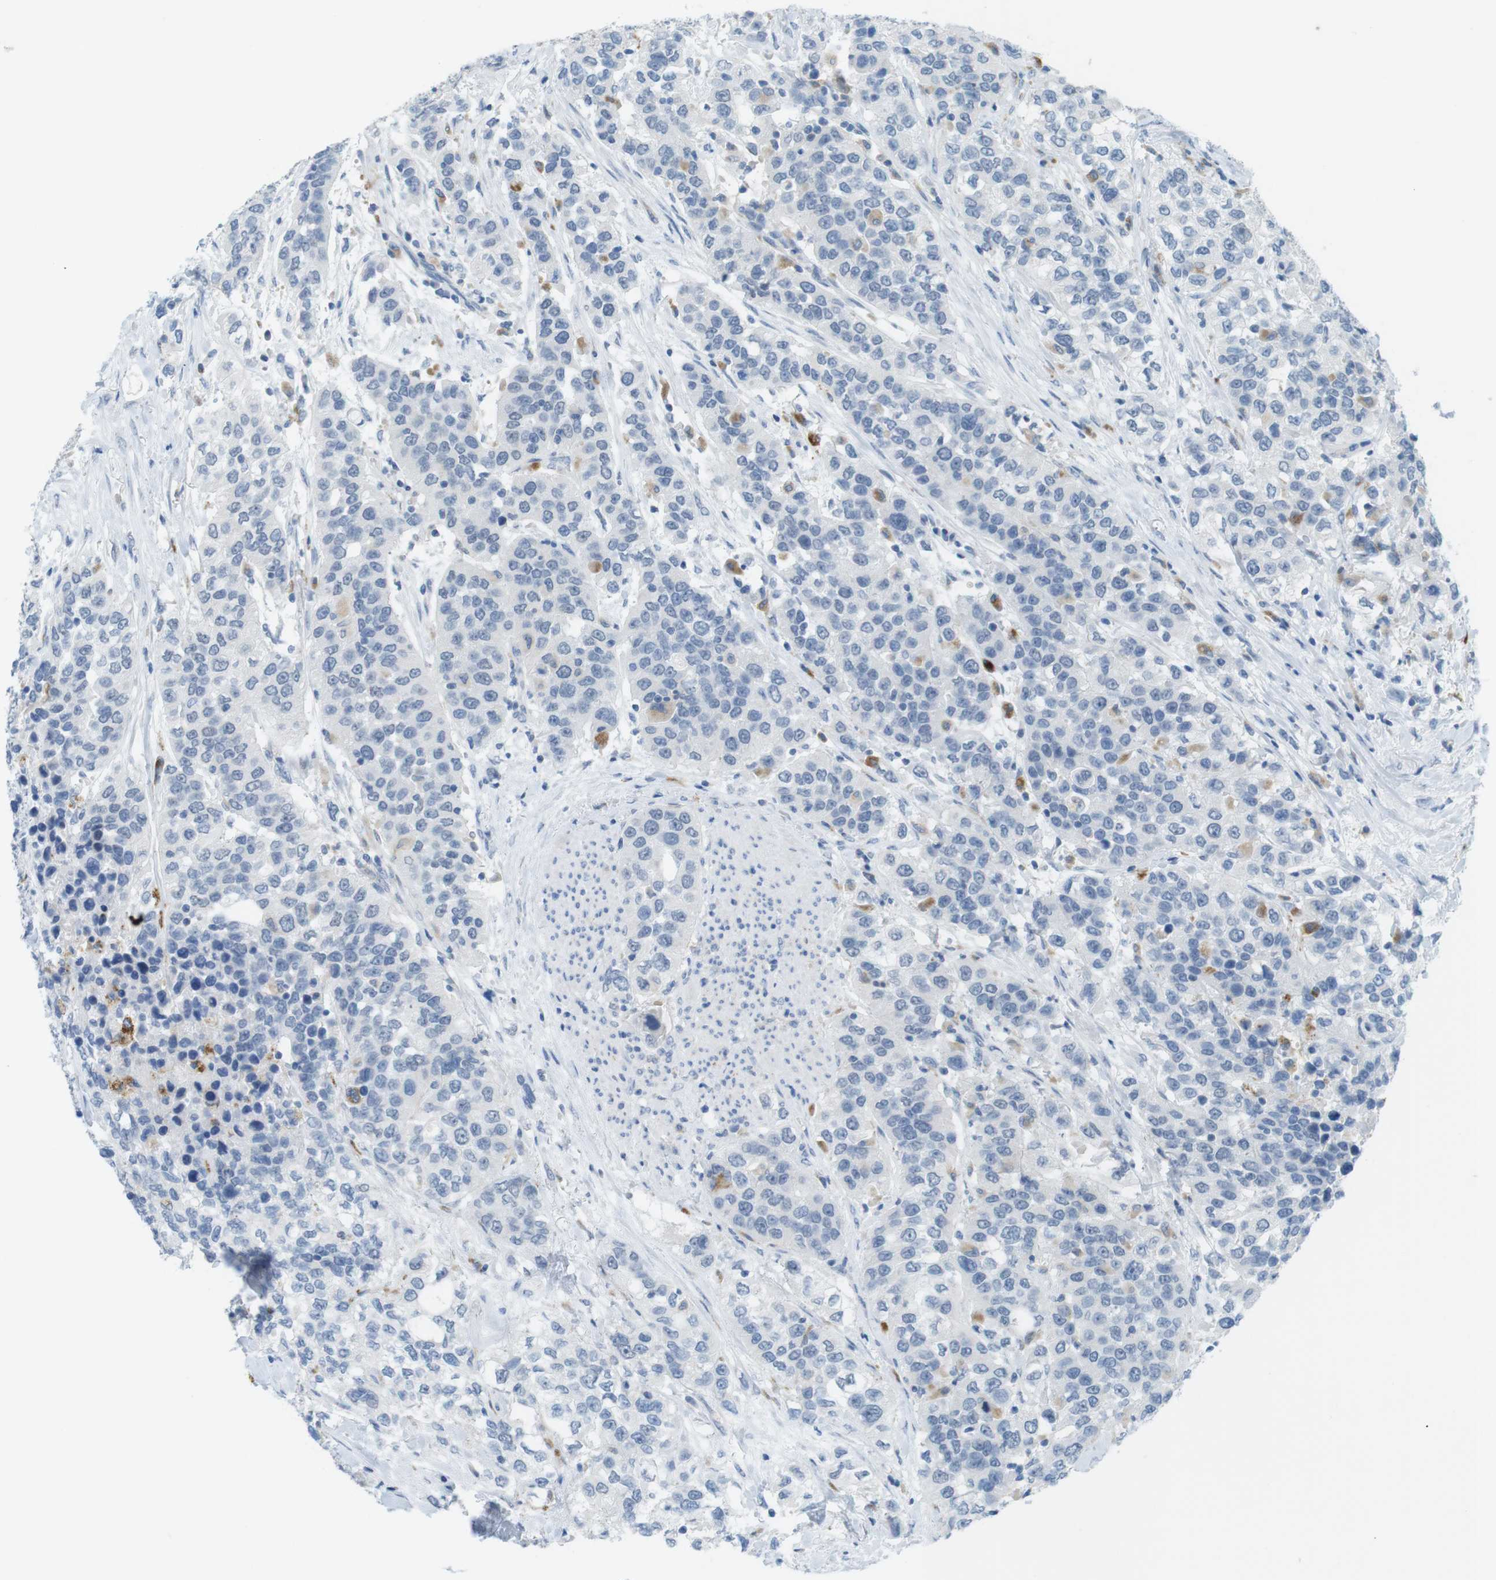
{"staining": {"intensity": "negative", "quantity": "none", "location": "none"}, "tissue": "urothelial cancer", "cell_type": "Tumor cells", "image_type": "cancer", "snomed": [{"axis": "morphology", "description": "Urothelial carcinoma, High grade"}, {"axis": "topography", "description": "Urinary bladder"}], "caption": "DAB (3,3'-diaminobenzidine) immunohistochemical staining of urothelial cancer reveals no significant positivity in tumor cells.", "gene": "YIPF1", "patient": {"sex": "female", "age": 80}}